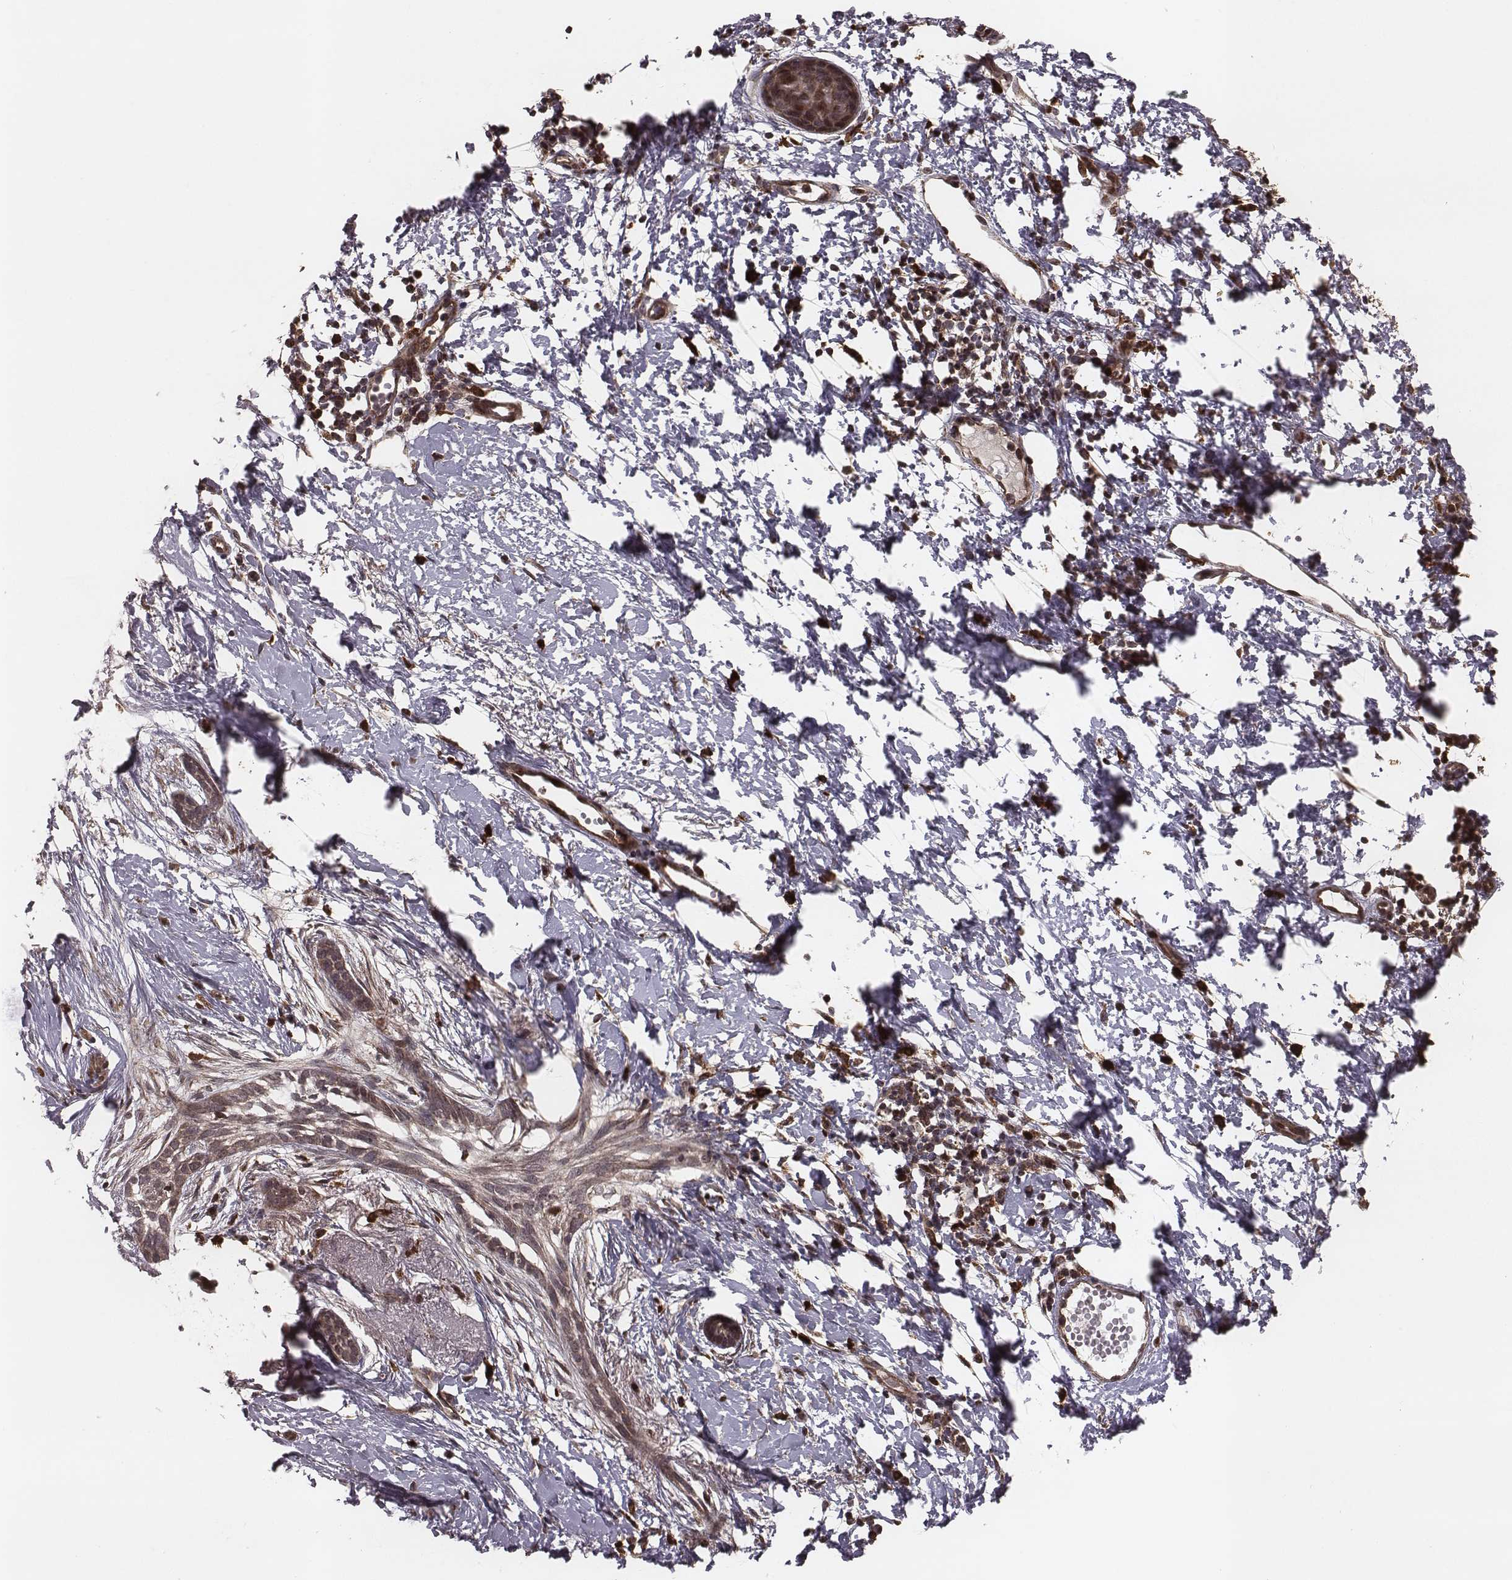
{"staining": {"intensity": "weak", "quantity": "25%-75%", "location": "cytoplasmic/membranous"}, "tissue": "skin cancer", "cell_type": "Tumor cells", "image_type": "cancer", "snomed": [{"axis": "morphology", "description": "Normal tissue, NOS"}, {"axis": "morphology", "description": "Basal cell carcinoma"}, {"axis": "topography", "description": "Skin"}], "caption": "This image demonstrates immunohistochemistry staining of human skin cancer (basal cell carcinoma), with low weak cytoplasmic/membranous positivity in approximately 25%-75% of tumor cells.", "gene": "ZDHHC21", "patient": {"sex": "male", "age": 84}}